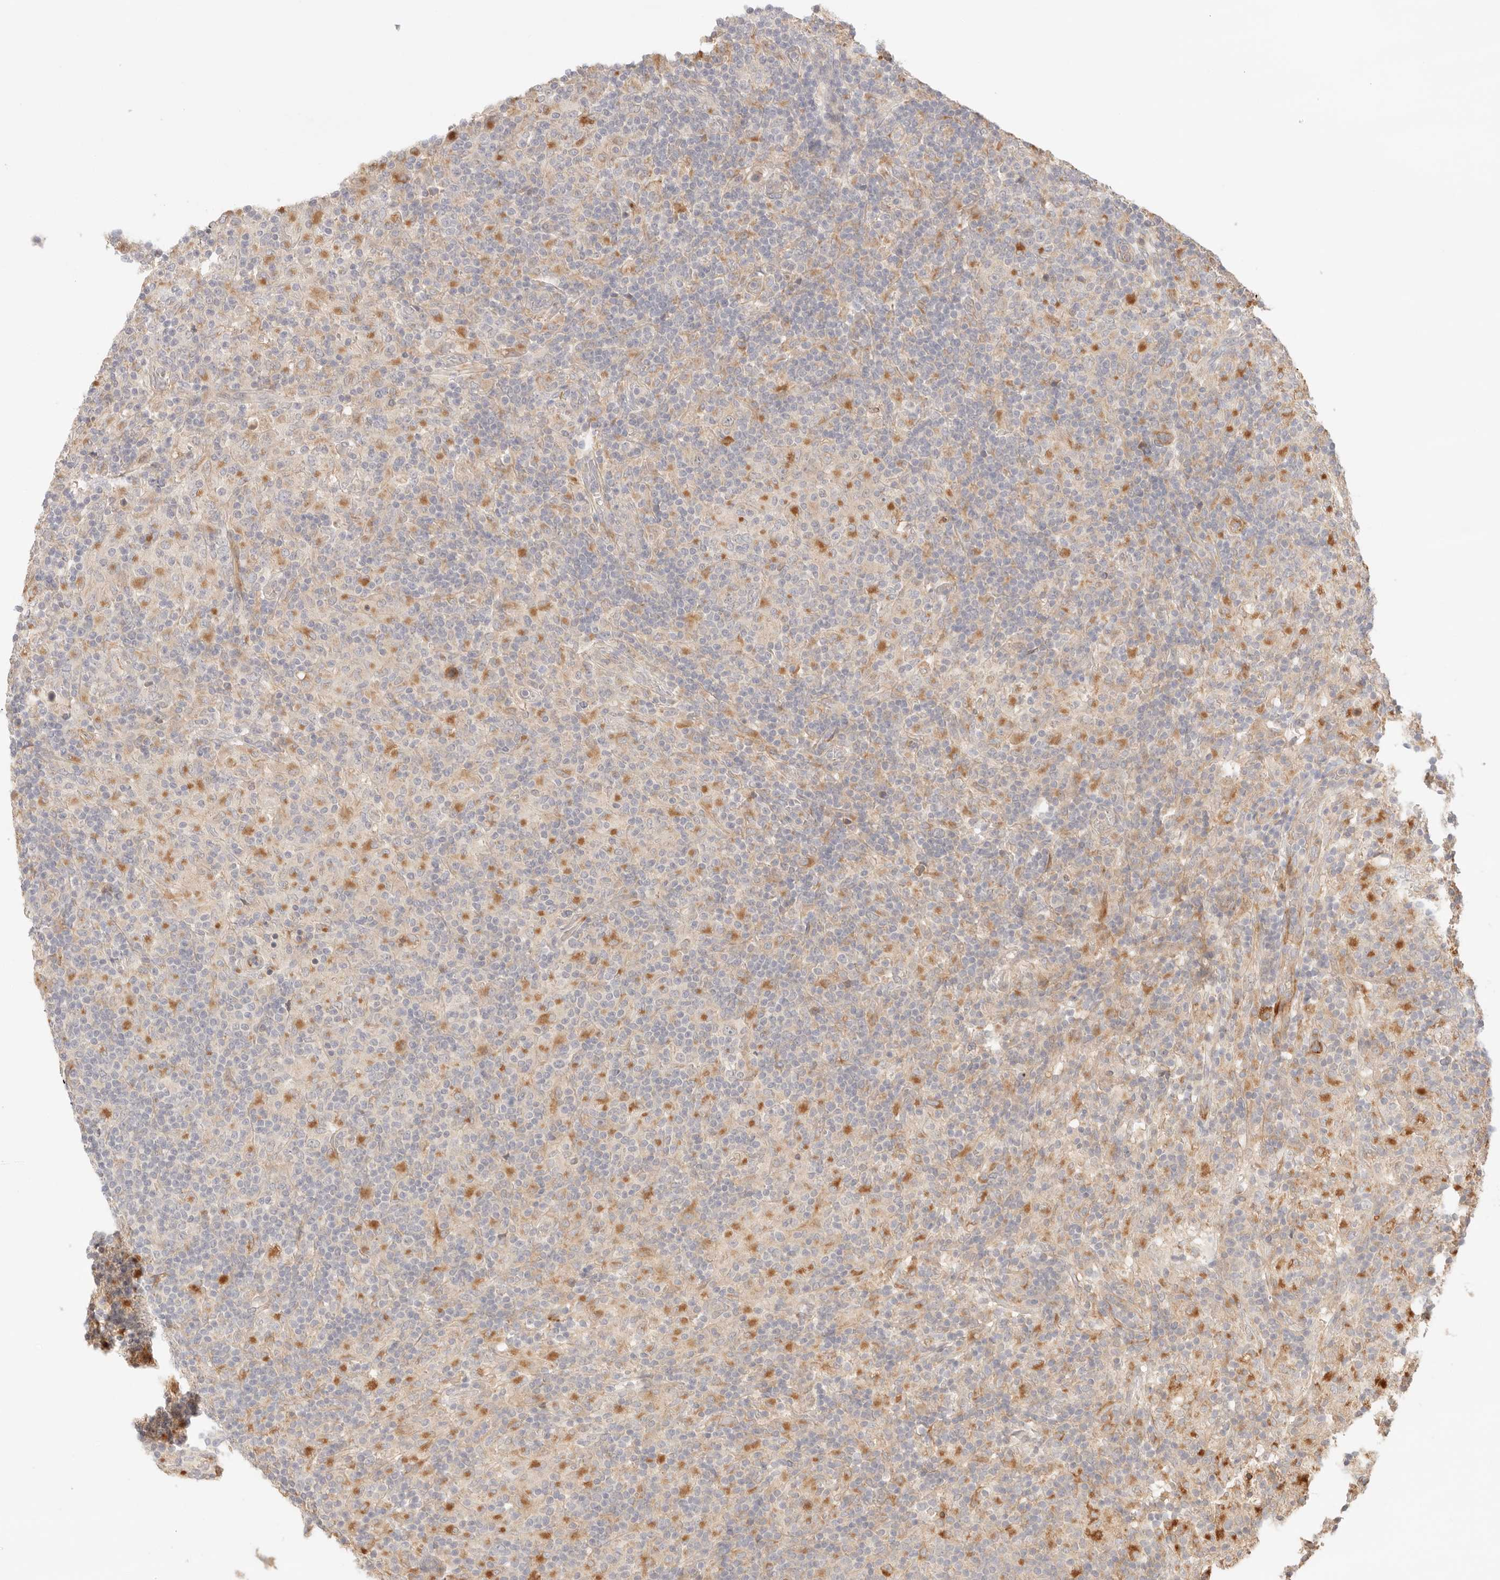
{"staining": {"intensity": "moderate", "quantity": "<25%", "location": "cytoplasmic/membranous"}, "tissue": "lymphoma", "cell_type": "Tumor cells", "image_type": "cancer", "snomed": [{"axis": "morphology", "description": "Hodgkin's disease, NOS"}, {"axis": "topography", "description": "Lymph node"}], "caption": "There is low levels of moderate cytoplasmic/membranous staining in tumor cells of lymphoma, as demonstrated by immunohistochemical staining (brown color).", "gene": "IL1R2", "patient": {"sex": "male", "age": 70}}